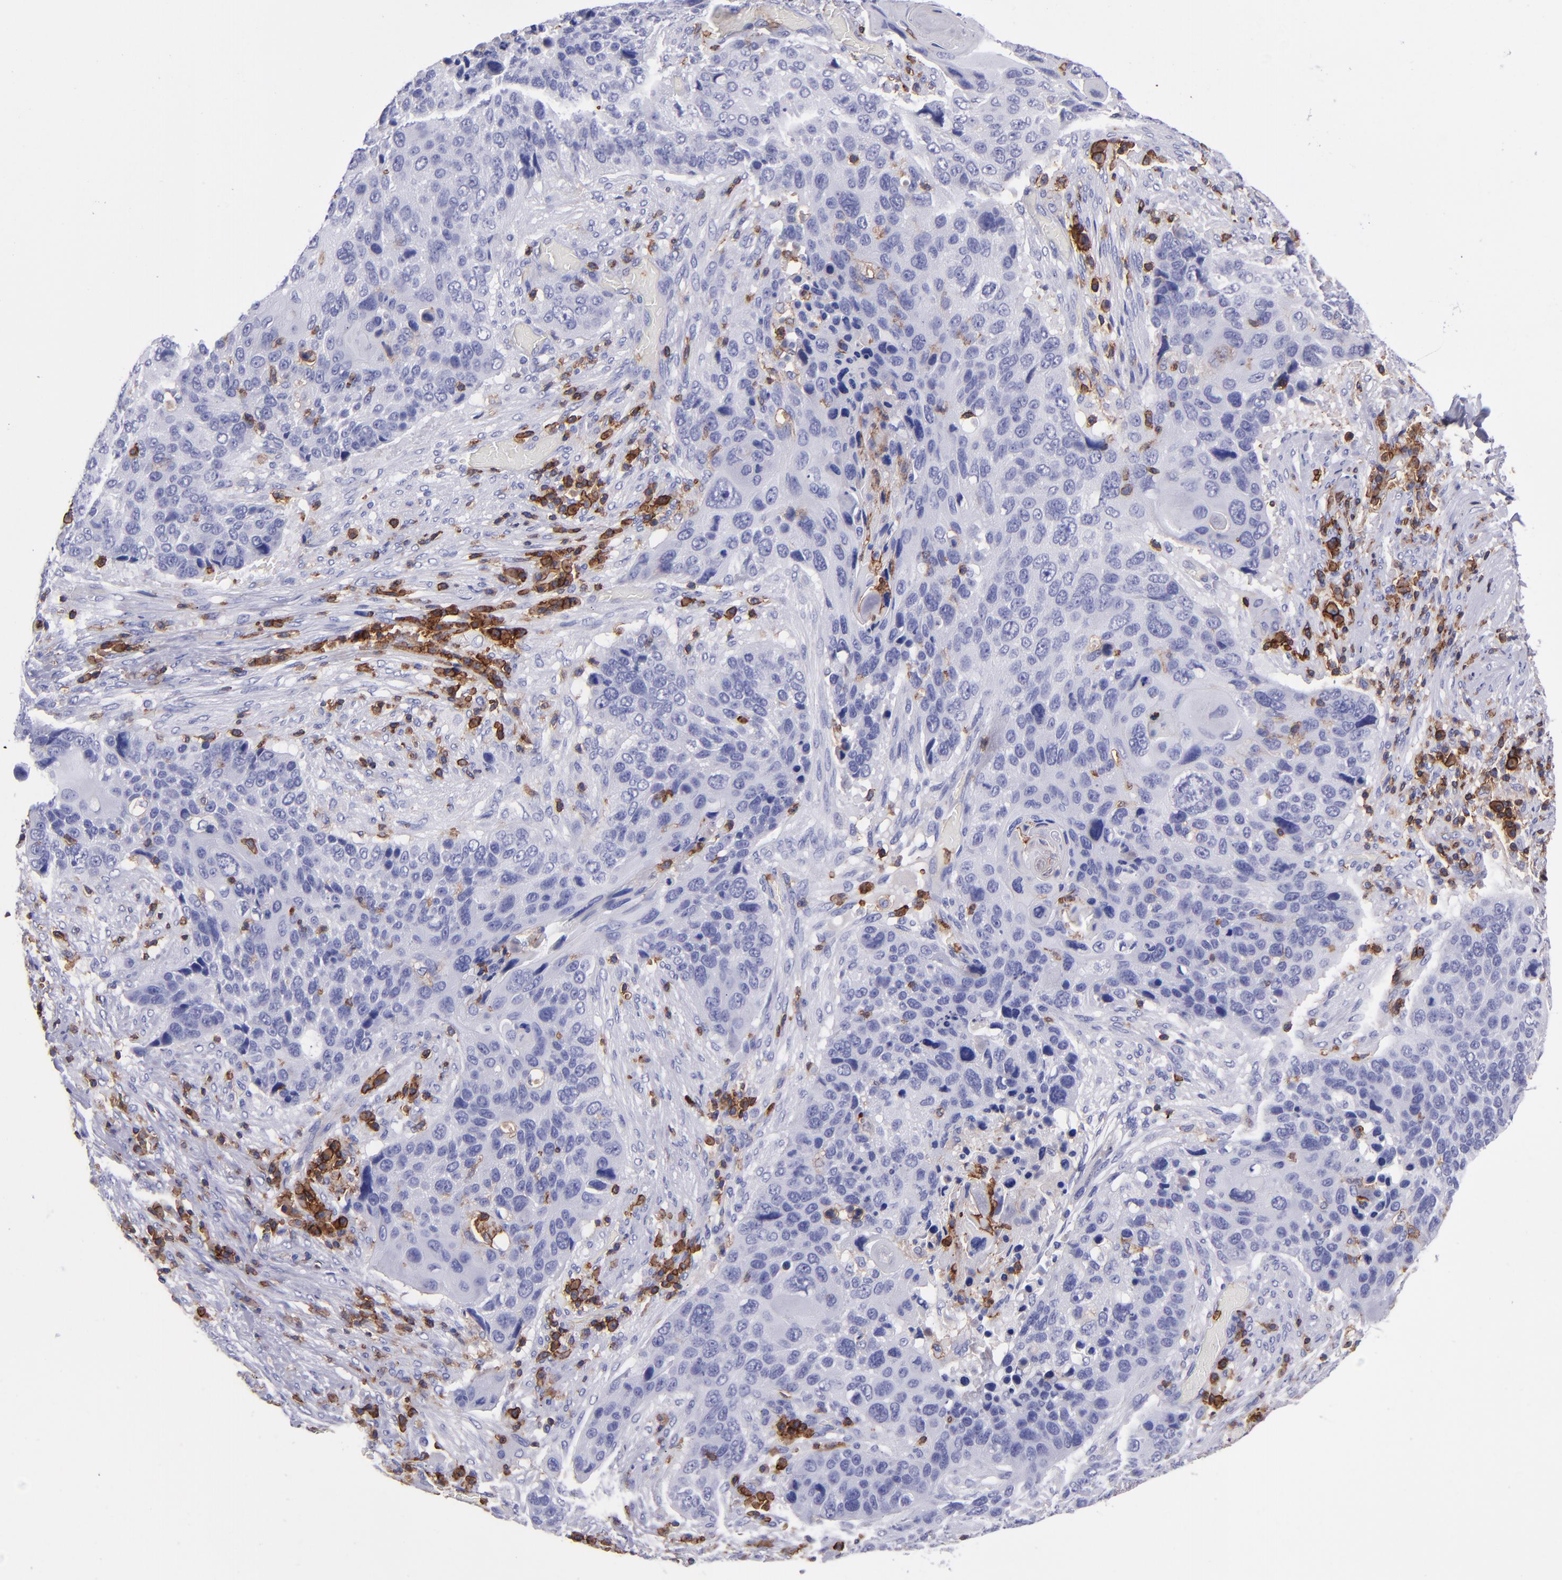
{"staining": {"intensity": "negative", "quantity": "none", "location": "none"}, "tissue": "lung cancer", "cell_type": "Tumor cells", "image_type": "cancer", "snomed": [{"axis": "morphology", "description": "Squamous cell carcinoma, NOS"}, {"axis": "topography", "description": "Lung"}], "caption": "Tumor cells show no significant expression in lung cancer (squamous cell carcinoma).", "gene": "ICAM3", "patient": {"sex": "male", "age": 68}}